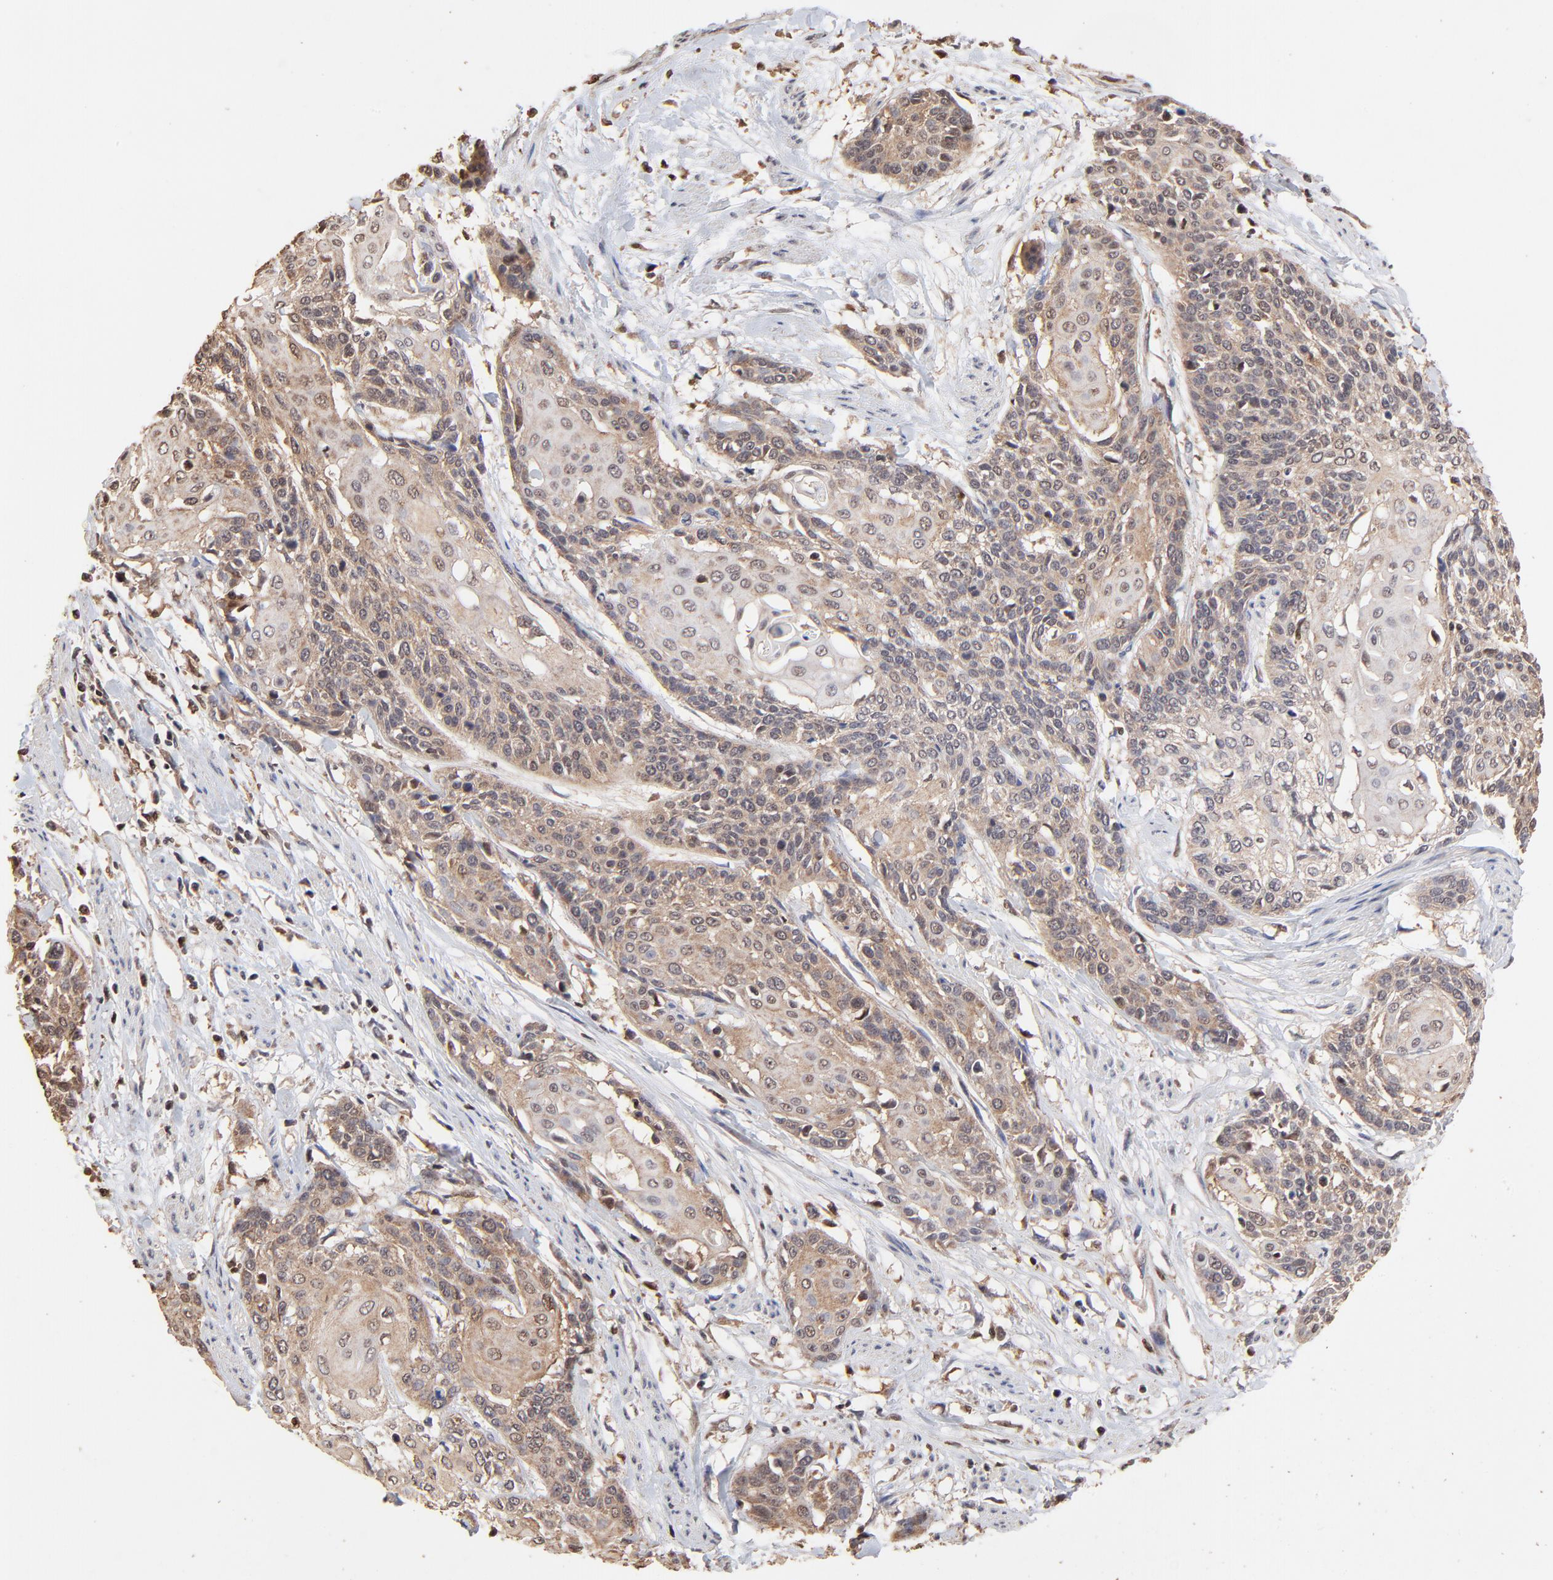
{"staining": {"intensity": "weak", "quantity": ">75%", "location": "cytoplasmic/membranous"}, "tissue": "cervical cancer", "cell_type": "Tumor cells", "image_type": "cancer", "snomed": [{"axis": "morphology", "description": "Squamous cell carcinoma, NOS"}, {"axis": "topography", "description": "Cervix"}], "caption": "The image exhibits immunohistochemical staining of cervical cancer. There is weak cytoplasmic/membranous positivity is seen in about >75% of tumor cells. (brown staining indicates protein expression, while blue staining denotes nuclei).", "gene": "CASP1", "patient": {"sex": "female", "age": 57}}